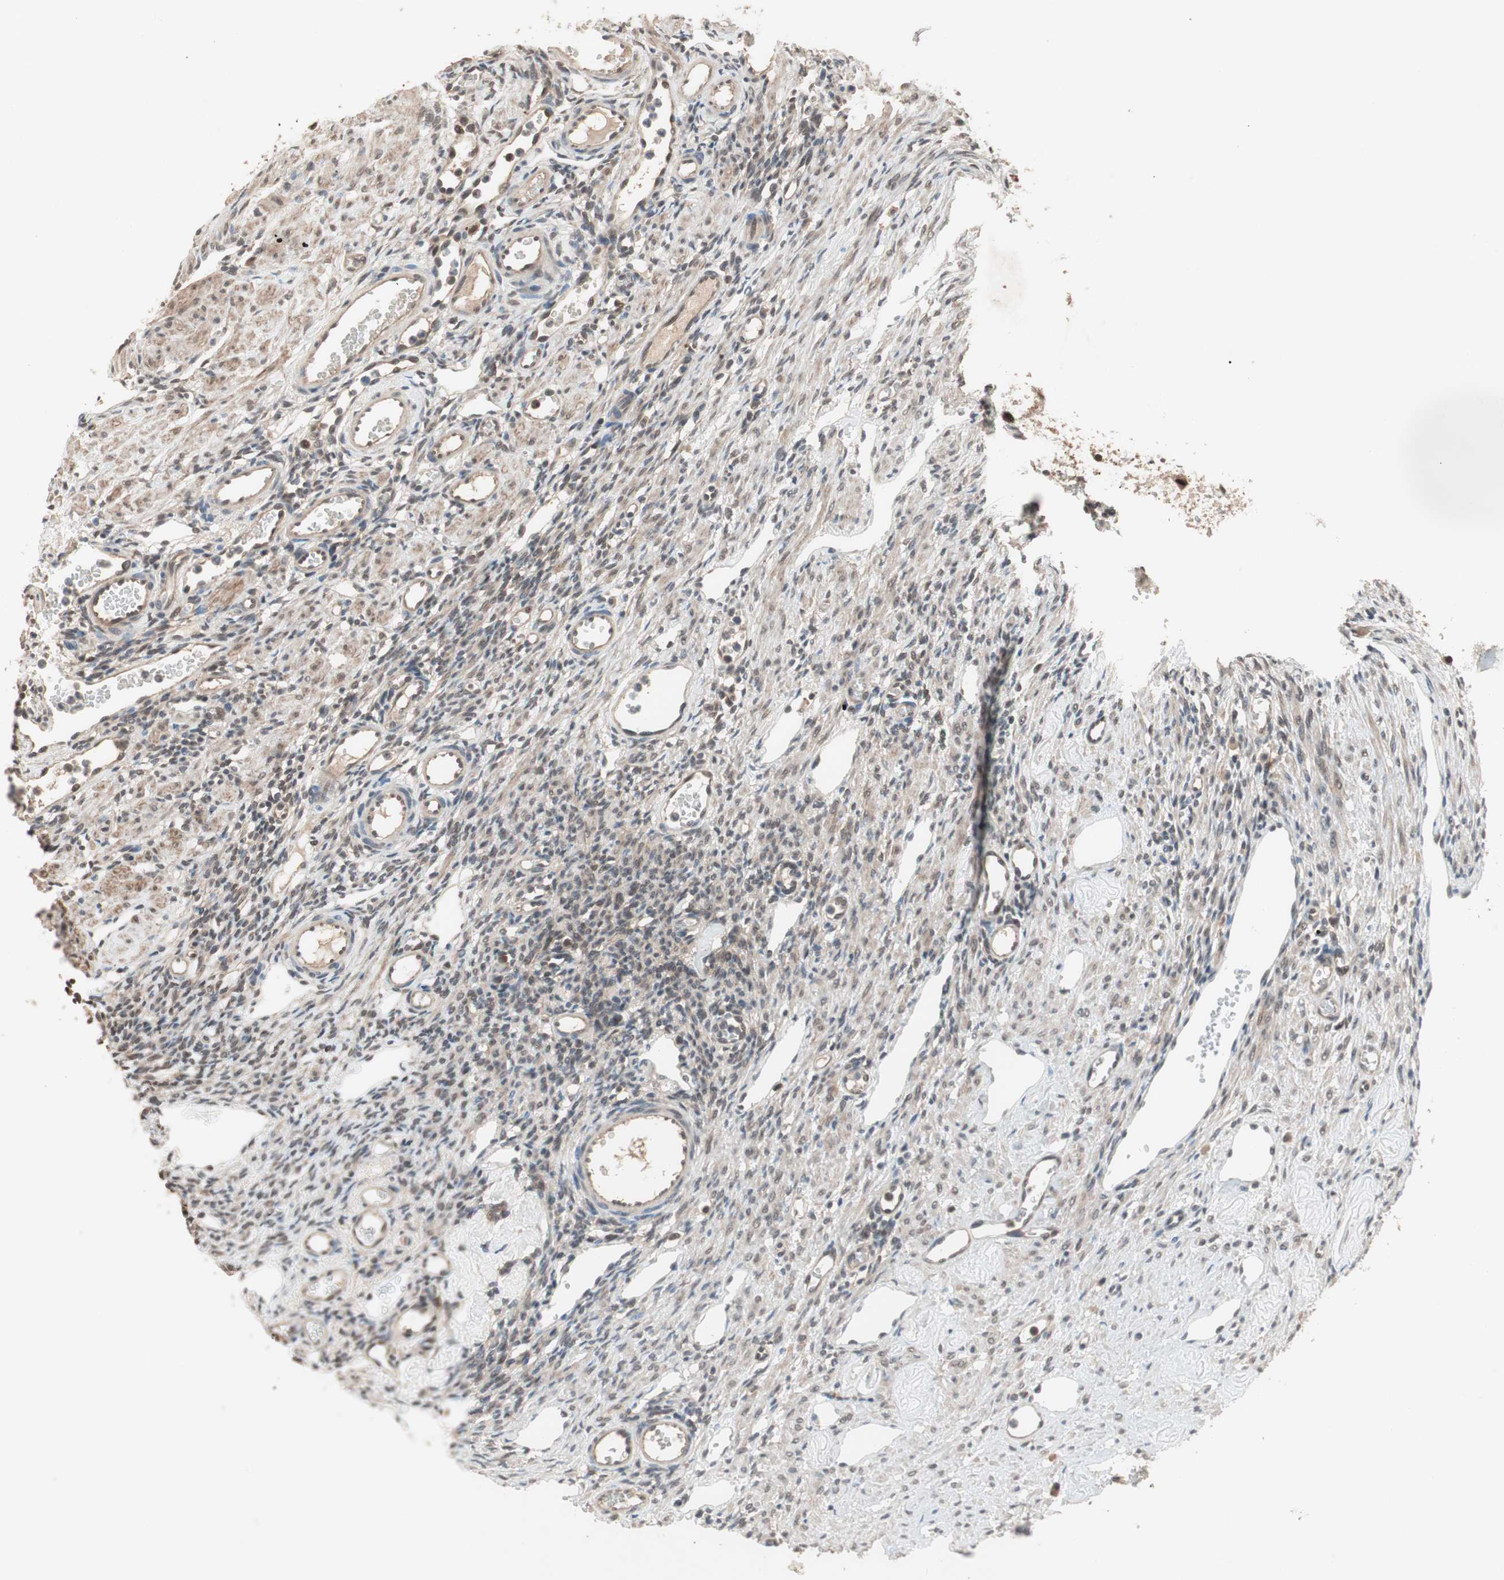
{"staining": {"intensity": "moderate", "quantity": ">75%", "location": "cytoplasmic/membranous,nuclear"}, "tissue": "ovary", "cell_type": "Ovarian stroma cells", "image_type": "normal", "snomed": [{"axis": "morphology", "description": "Normal tissue, NOS"}, {"axis": "topography", "description": "Ovary"}], "caption": "The micrograph reveals immunohistochemical staining of normal ovary. There is moderate cytoplasmic/membranous,nuclear staining is seen in approximately >75% of ovarian stroma cells. (IHC, brightfield microscopy, high magnification).", "gene": "GART", "patient": {"sex": "female", "age": 33}}